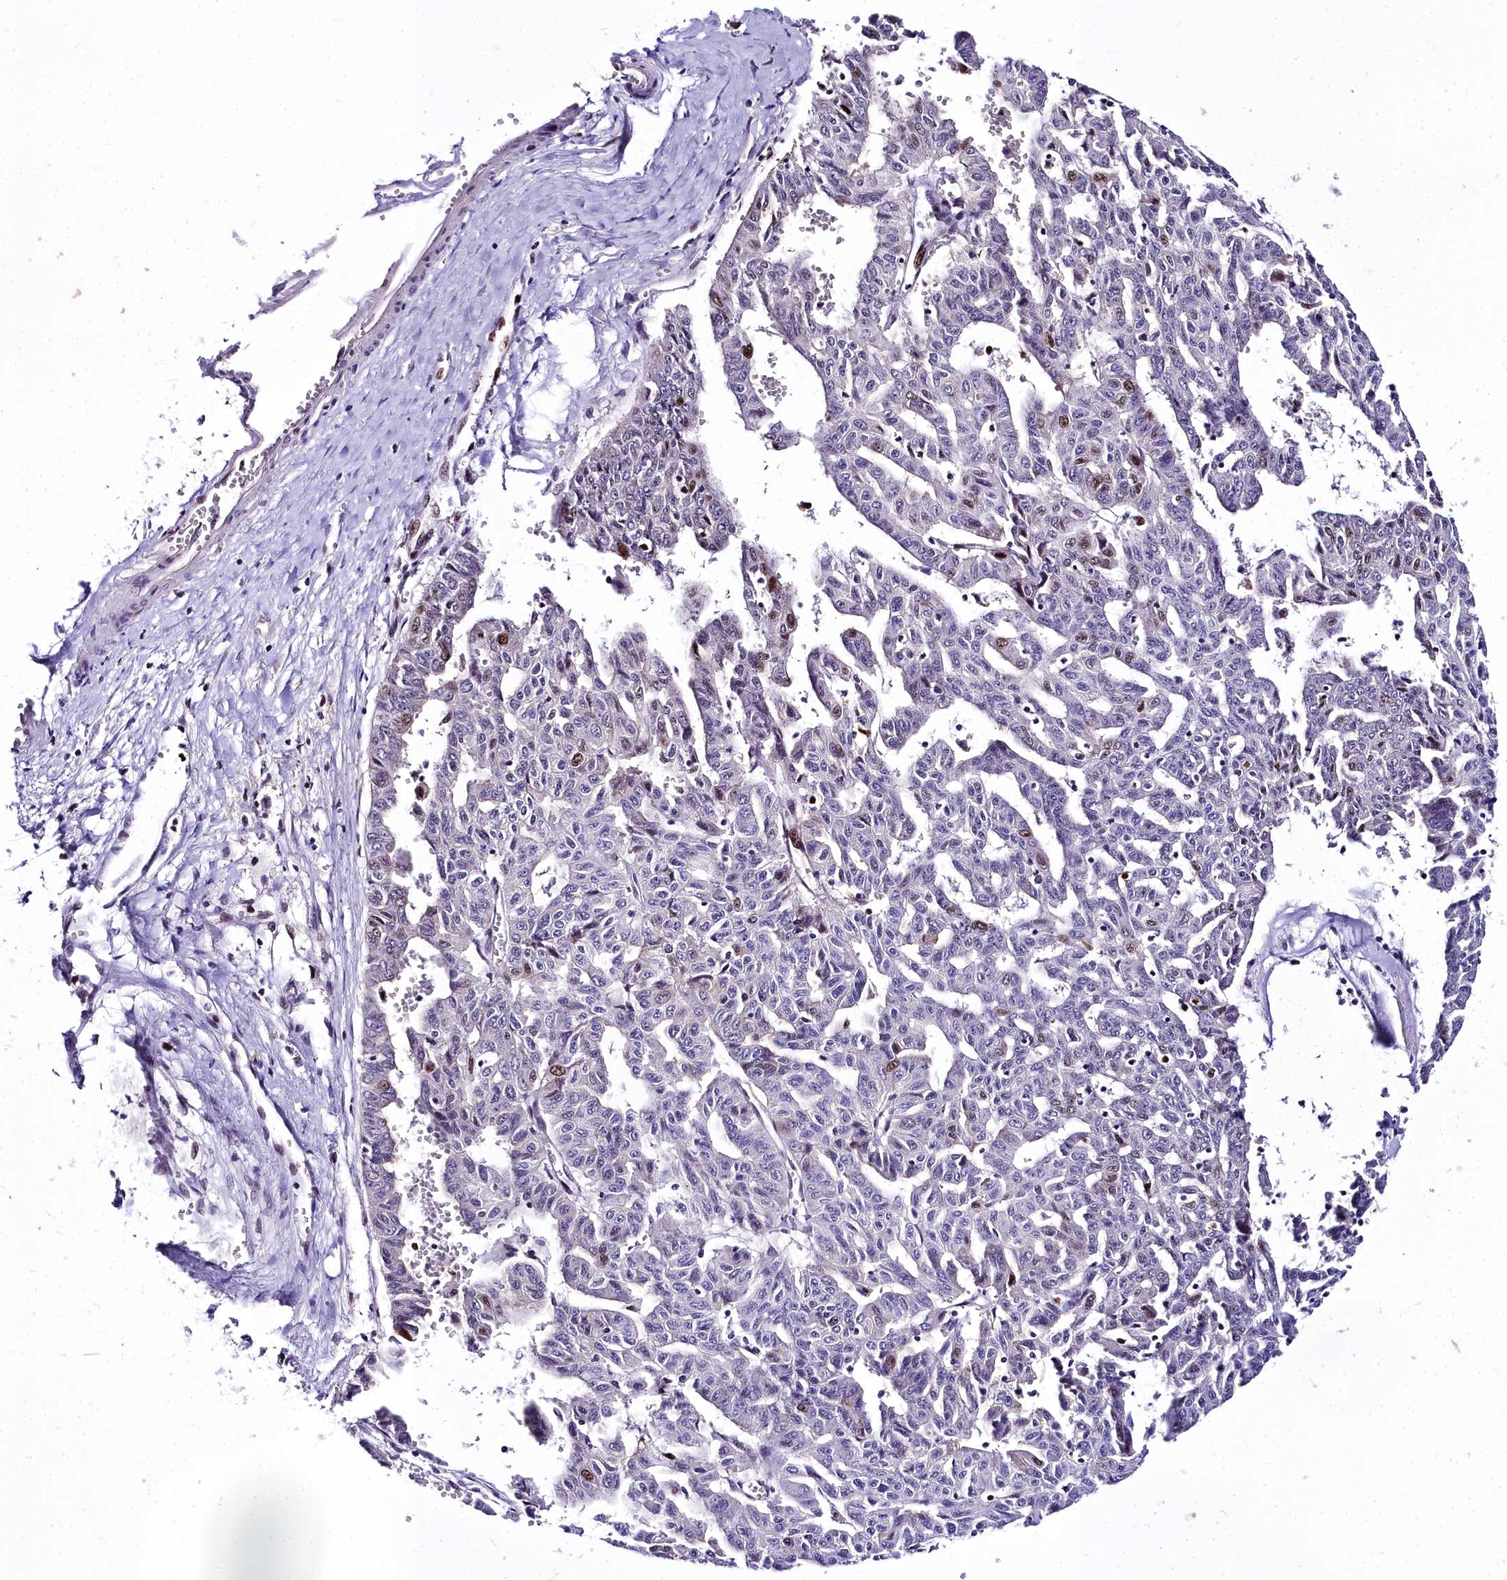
{"staining": {"intensity": "moderate", "quantity": "<25%", "location": "nuclear"}, "tissue": "liver cancer", "cell_type": "Tumor cells", "image_type": "cancer", "snomed": [{"axis": "morphology", "description": "Cholangiocarcinoma"}, {"axis": "topography", "description": "Liver"}], "caption": "Immunohistochemistry (IHC) of cholangiocarcinoma (liver) exhibits low levels of moderate nuclear positivity in about <25% of tumor cells.", "gene": "TRIML2", "patient": {"sex": "female", "age": 77}}